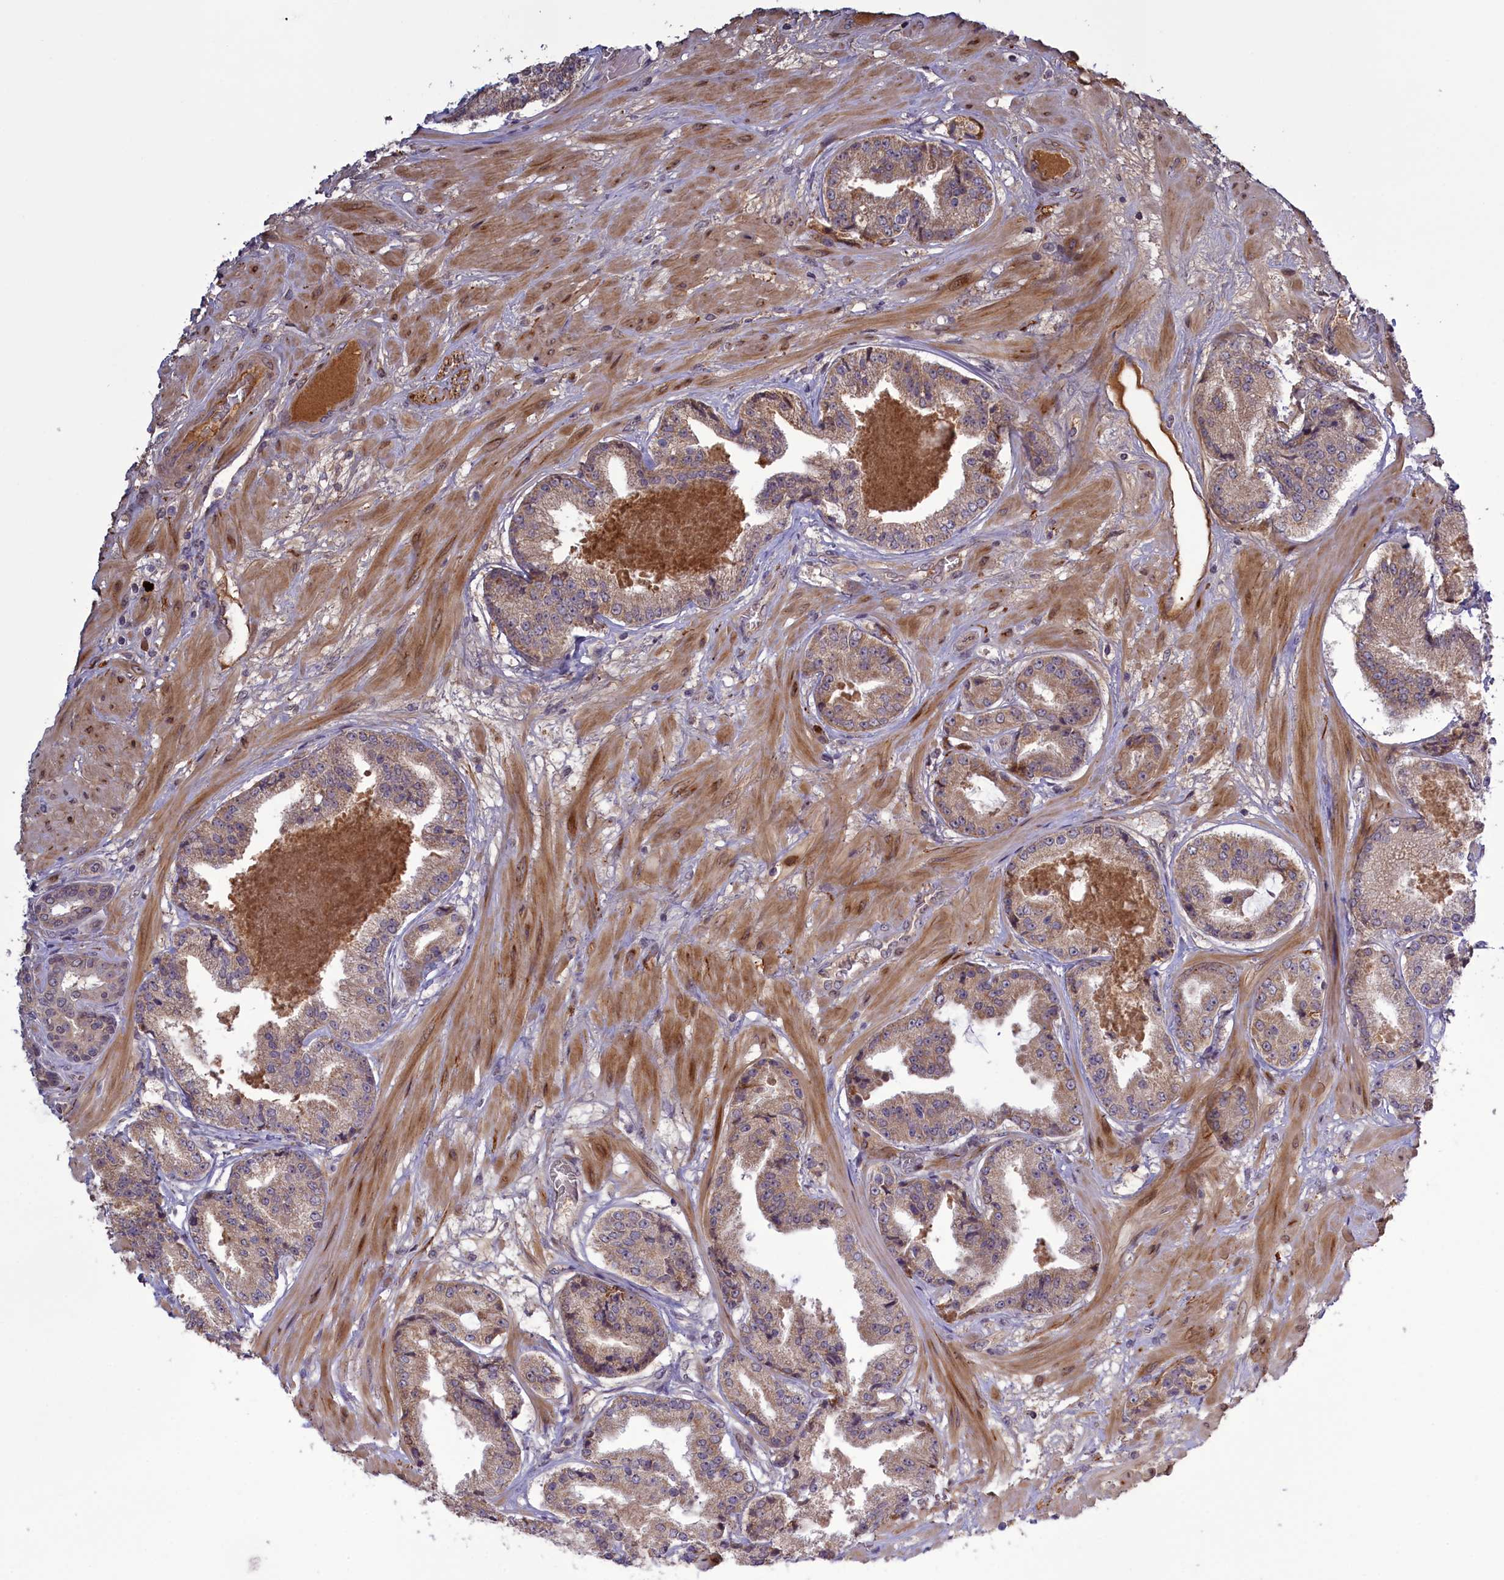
{"staining": {"intensity": "moderate", "quantity": ">75%", "location": "cytoplasmic/membranous"}, "tissue": "prostate cancer", "cell_type": "Tumor cells", "image_type": "cancer", "snomed": [{"axis": "morphology", "description": "Adenocarcinoma, High grade"}, {"axis": "topography", "description": "Prostate"}], "caption": "Immunohistochemistry staining of prostate cancer, which displays medium levels of moderate cytoplasmic/membranous positivity in about >75% of tumor cells indicating moderate cytoplasmic/membranous protein positivity. The staining was performed using DAB (3,3'-diaminobenzidine) (brown) for protein detection and nuclei were counterstained in hematoxylin (blue).", "gene": "RRAD", "patient": {"sex": "male", "age": 63}}